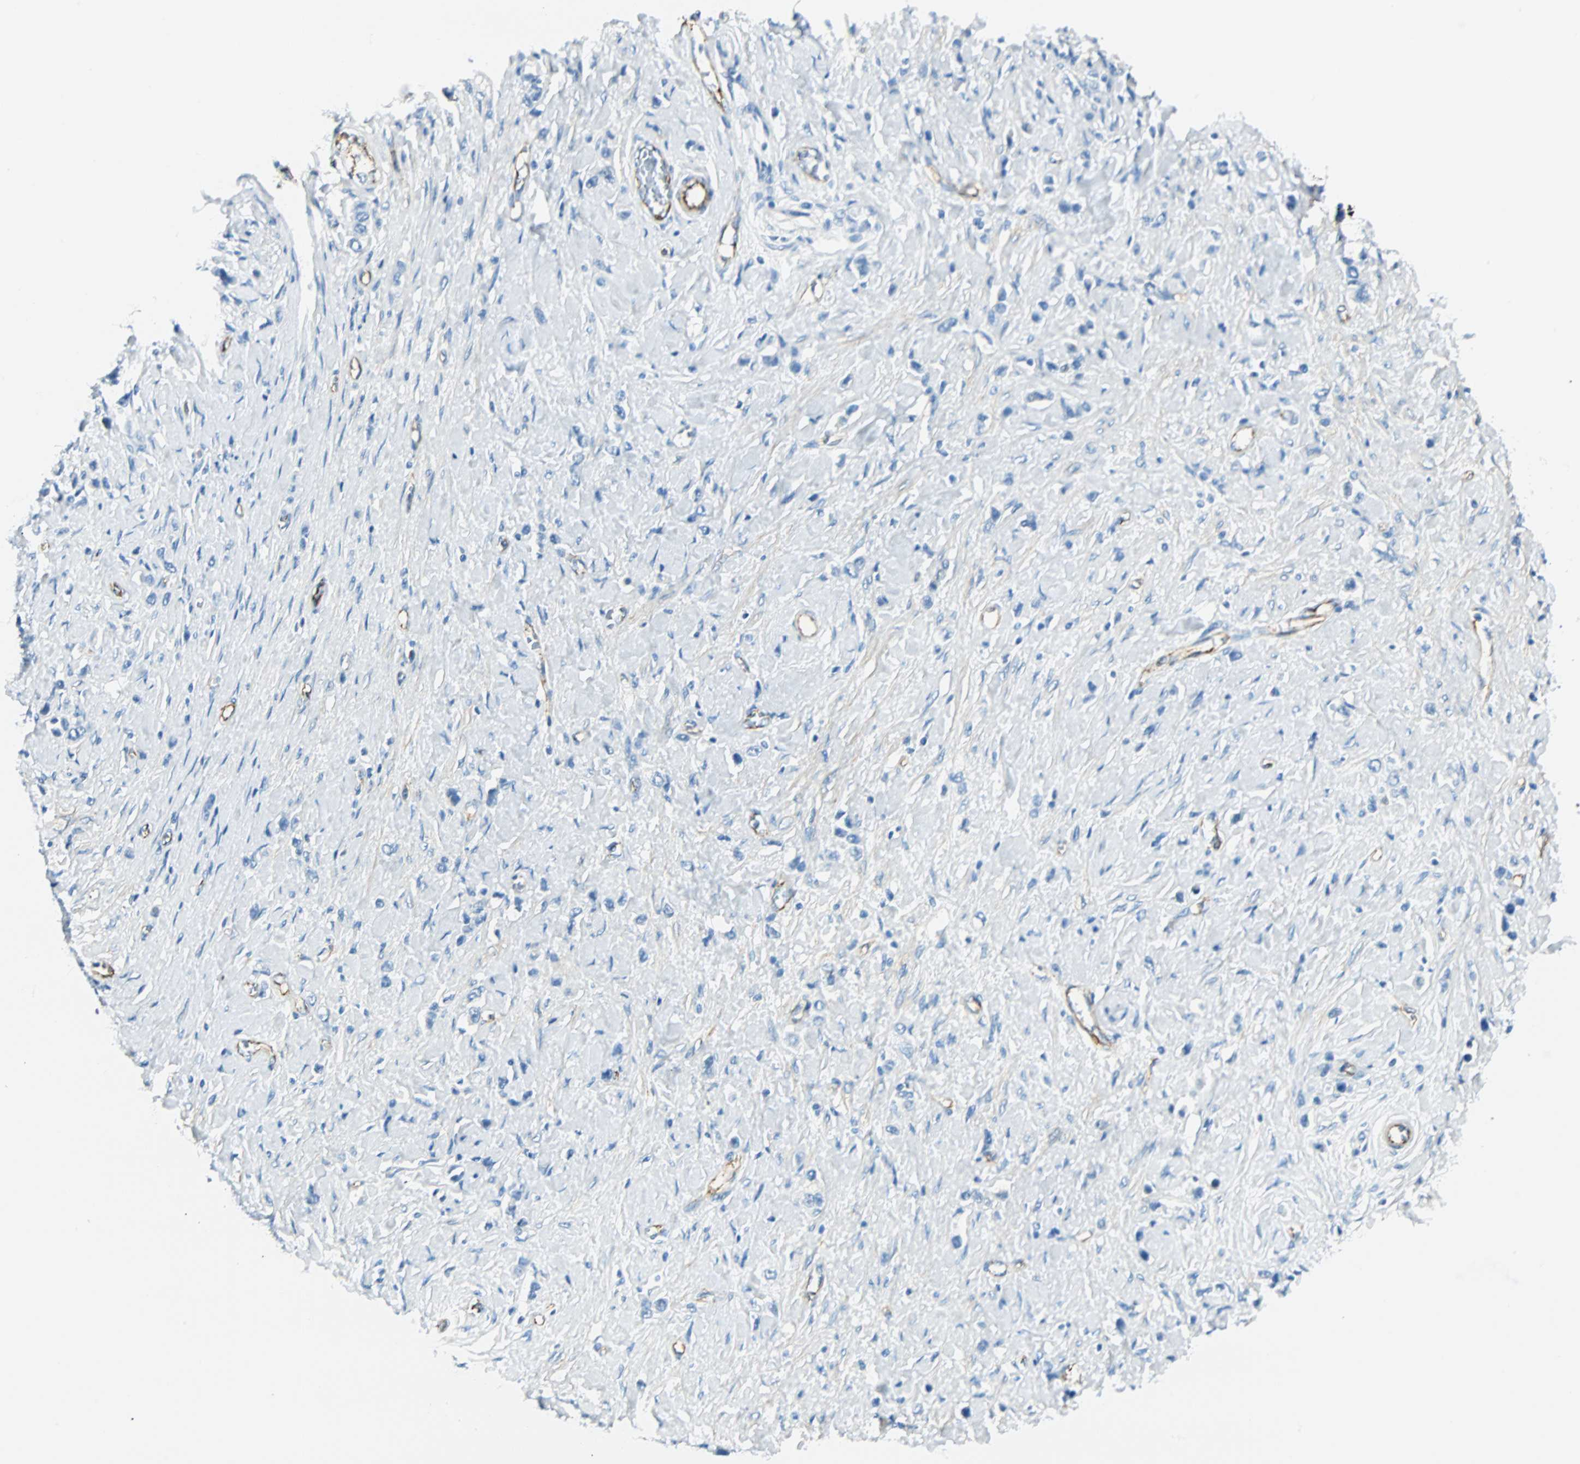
{"staining": {"intensity": "negative", "quantity": "none", "location": "none"}, "tissue": "stomach cancer", "cell_type": "Tumor cells", "image_type": "cancer", "snomed": [{"axis": "morphology", "description": "Normal tissue, NOS"}, {"axis": "morphology", "description": "Adenocarcinoma, NOS"}, {"axis": "topography", "description": "Stomach, upper"}, {"axis": "topography", "description": "Stomach"}], "caption": "Immunohistochemistry photomicrograph of neoplastic tissue: stomach cancer stained with DAB (3,3'-diaminobenzidine) displays no significant protein staining in tumor cells.", "gene": "VPS9D1", "patient": {"sex": "female", "age": 65}}